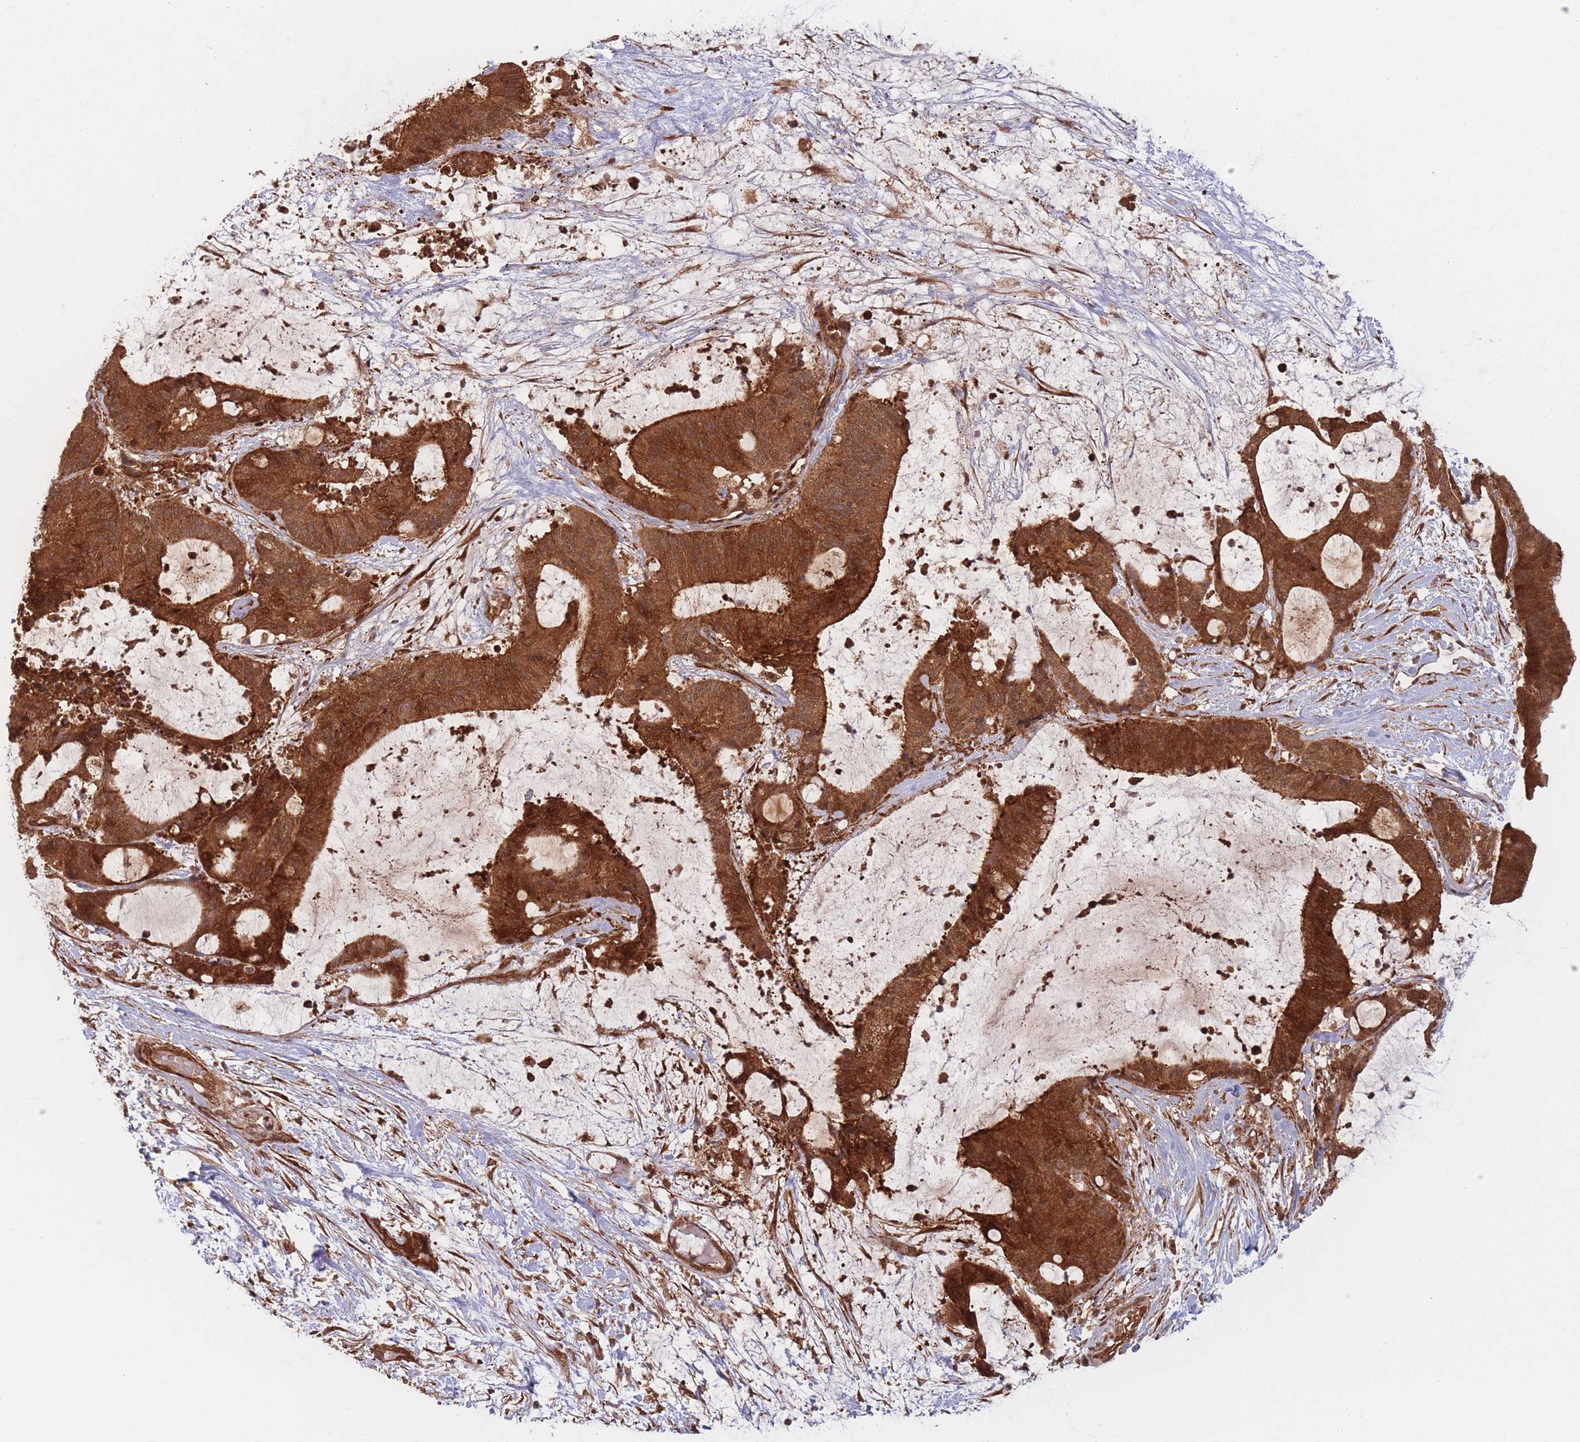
{"staining": {"intensity": "strong", "quantity": ">75%", "location": "cytoplasmic/membranous,nuclear"}, "tissue": "liver cancer", "cell_type": "Tumor cells", "image_type": "cancer", "snomed": [{"axis": "morphology", "description": "Normal tissue, NOS"}, {"axis": "morphology", "description": "Cholangiocarcinoma"}, {"axis": "topography", "description": "Liver"}, {"axis": "topography", "description": "Peripheral nerve tissue"}], "caption": "Strong cytoplasmic/membranous and nuclear expression for a protein is appreciated in approximately >75% of tumor cells of liver cholangiocarcinoma using IHC.", "gene": "PODXL2", "patient": {"sex": "female", "age": 73}}